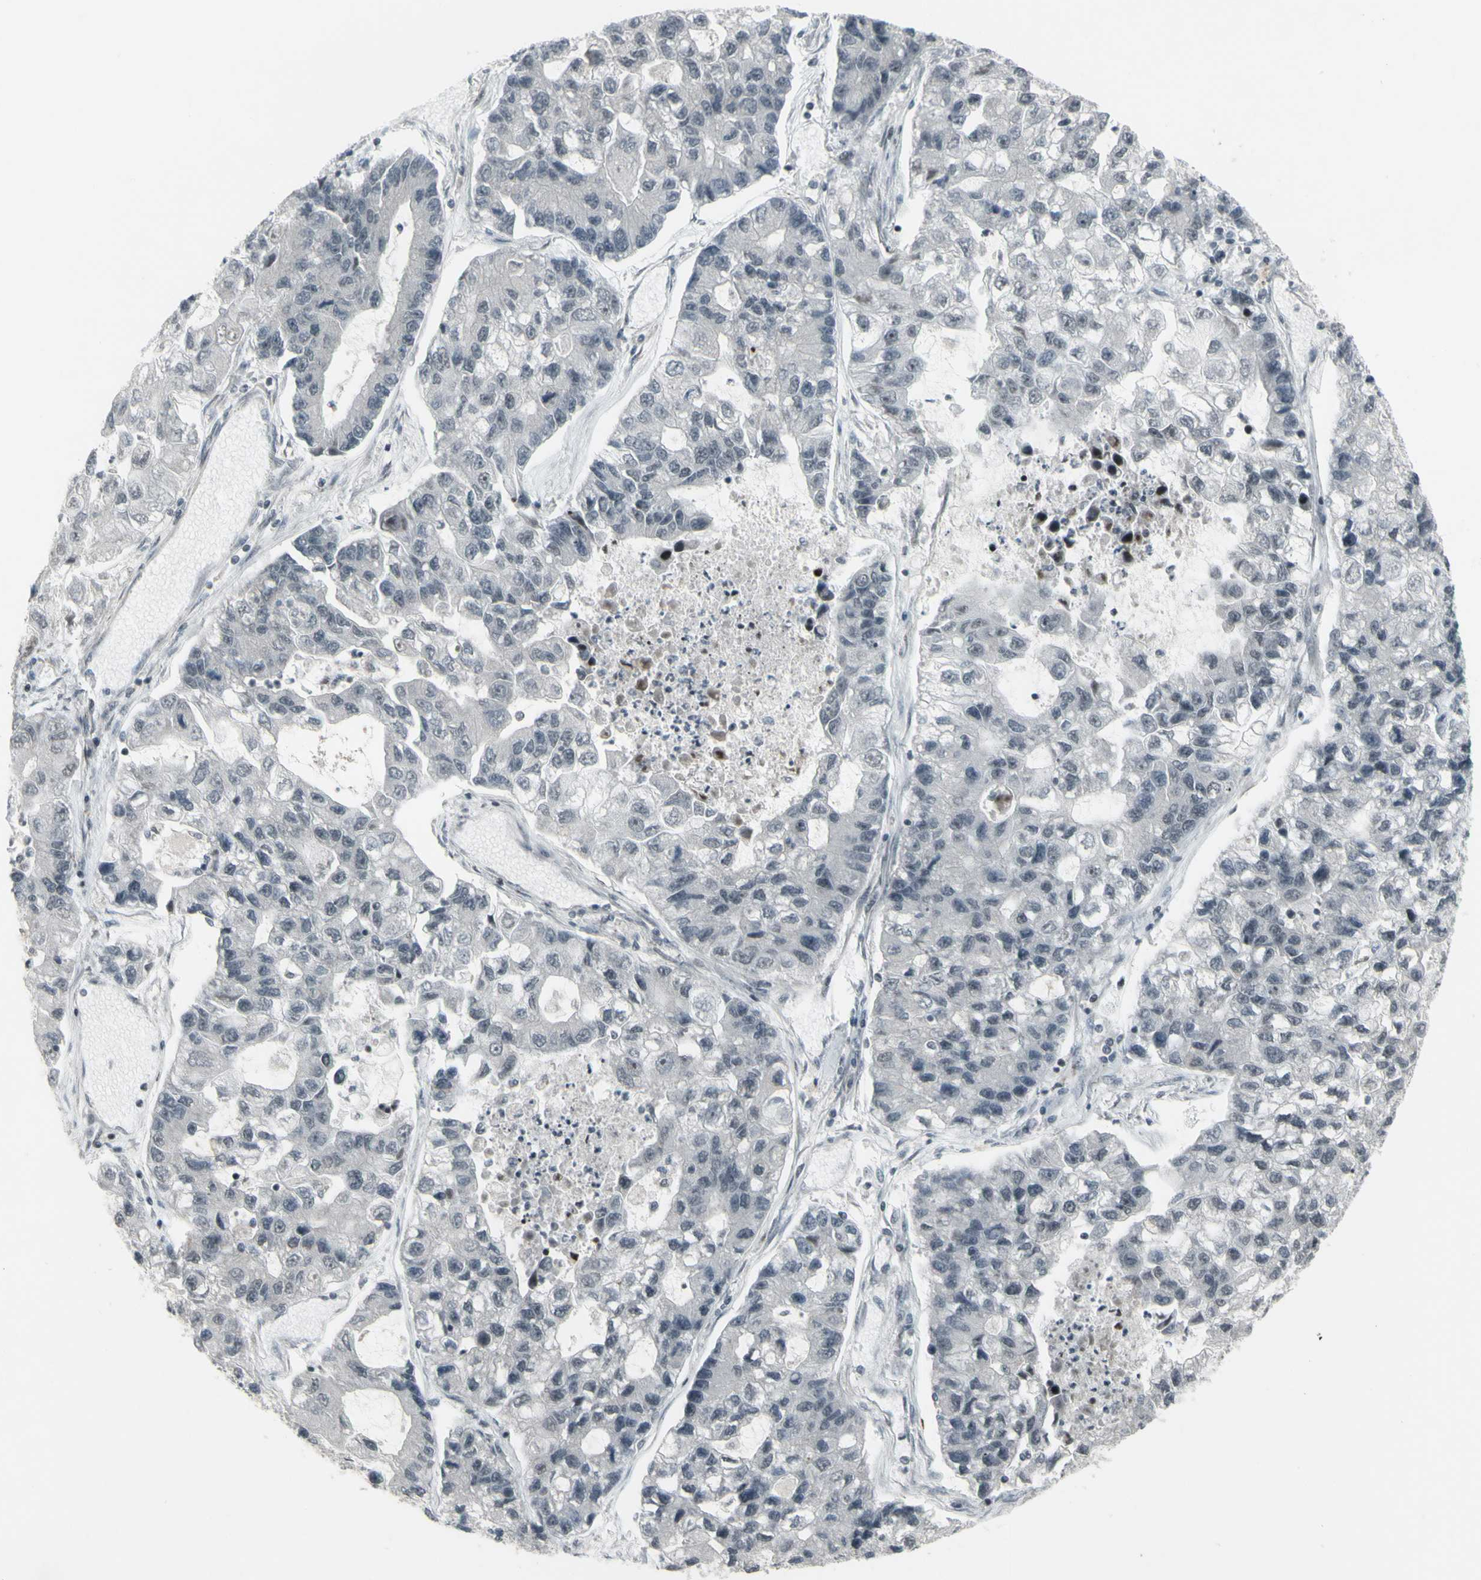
{"staining": {"intensity": "negative", "quantity": "none", "location": "none"}, "tissue": "lung cancer", "cell_type": "Tumor cells", "image_type": "cancer", "snomed": [{"axis": "morphology", "description": "Adenocarcinoma, NOS"}, {"axis": "topography", "description": "Lung"}], "caption": "High magnification brightfield microscopy of lung cancer (adenocarcinoma) stained with DAB (3,3'-diaminobenzidine) (brown) and counterstained with hematoxylin (blue): tumor cells show no significant positivity. (Brightfield microscopy of DAB IHC at high magnification).", "gene": "SUPT6H", "patient": {"sex": "female", "age": 51}}